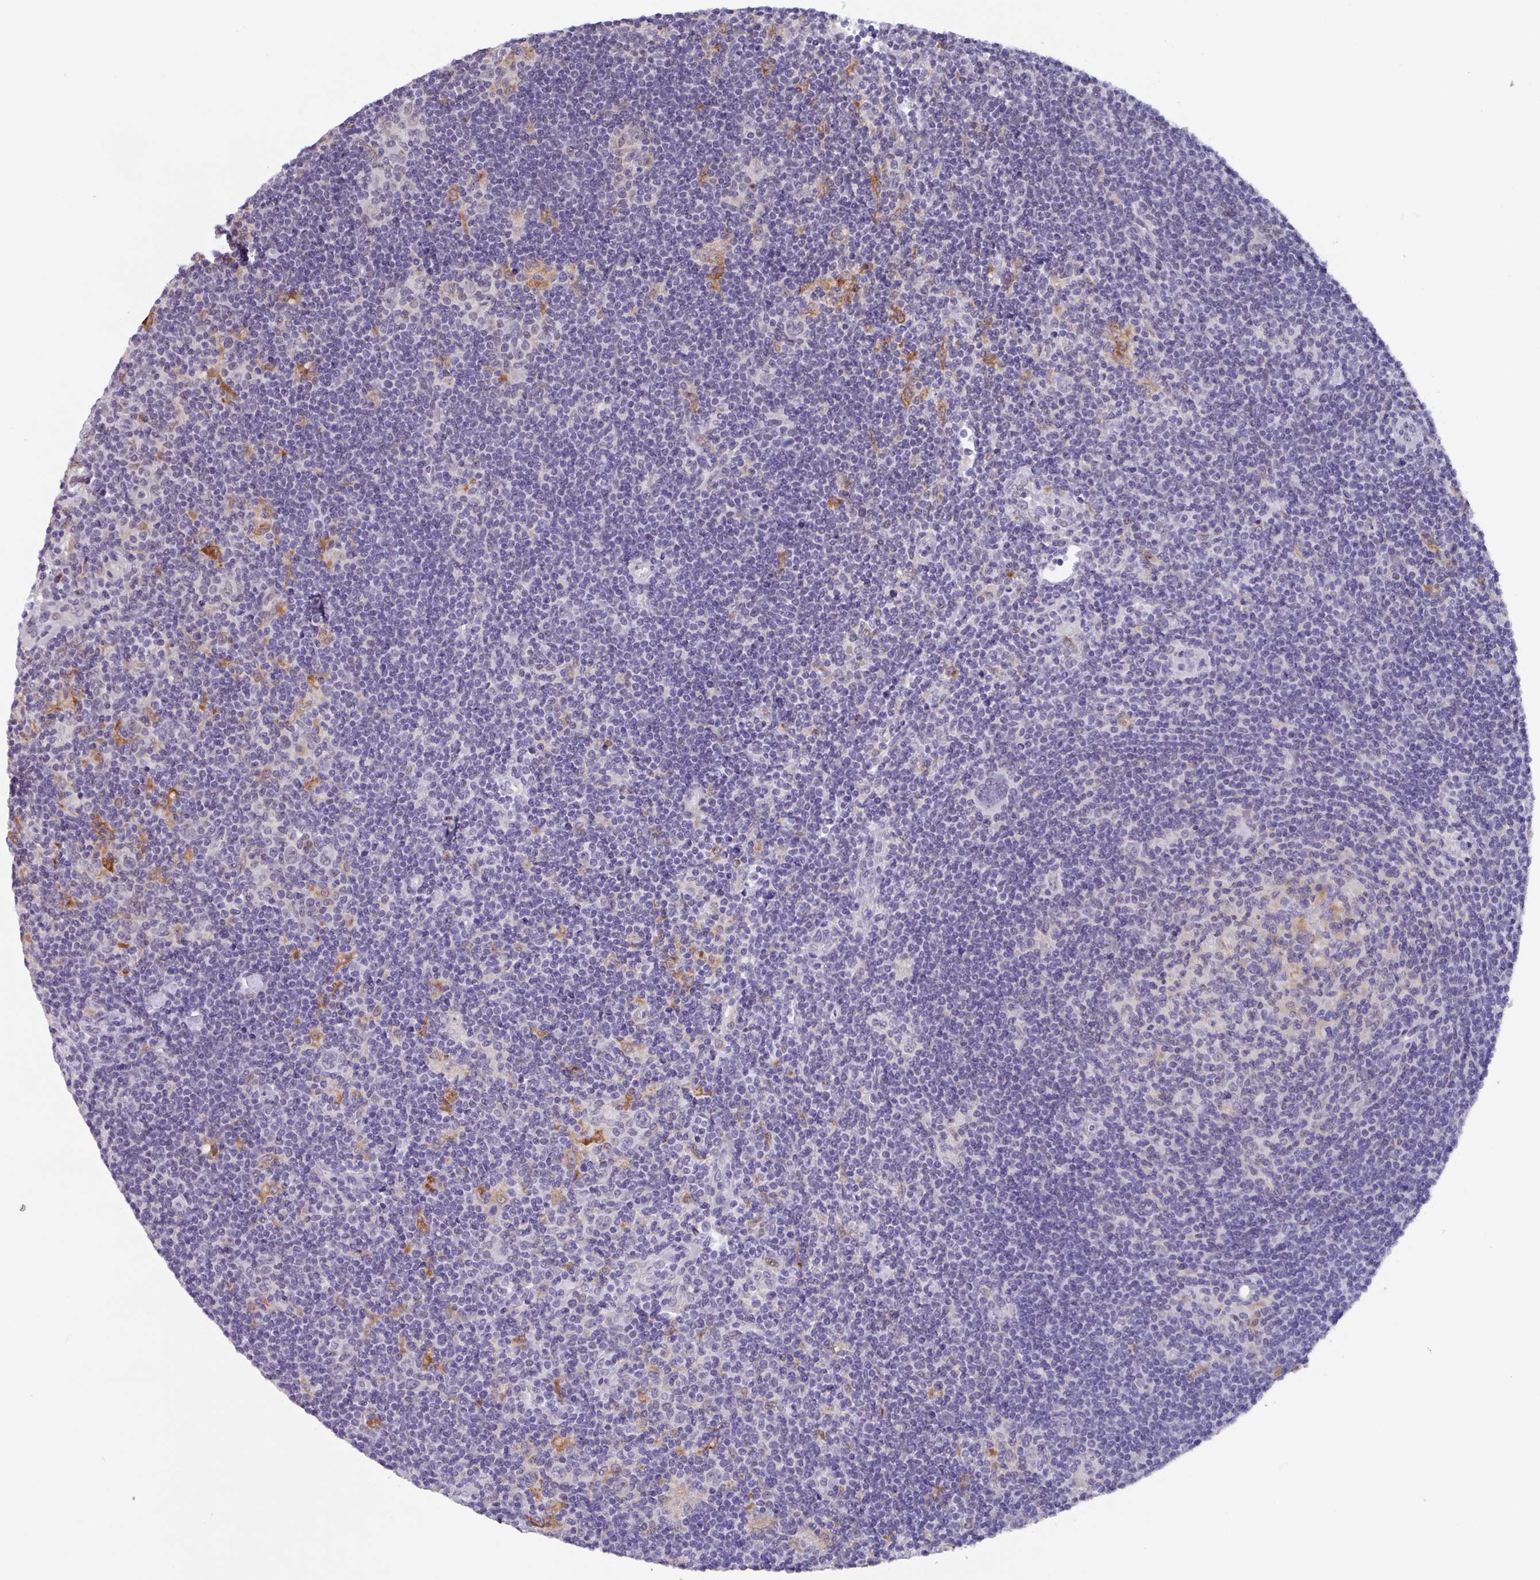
{"staining": {"intensity": "negative", "quantity": "none", "location": "none"}, "tissue": "lymphoma", "cell_type": "Tumor cells", "image_type": "cancer", "snomed": [{"axis": "morphology", "description": "Hodgkin's disease, NOS"}, {"axis": "topography", "description": "Lymph node"}], "caption": "Lymphoma was stained to show a protein in brown. There is no significant expression in tumor cells.", "gene": "C1QB", "patient": {"sex": "female", "age": 57}}